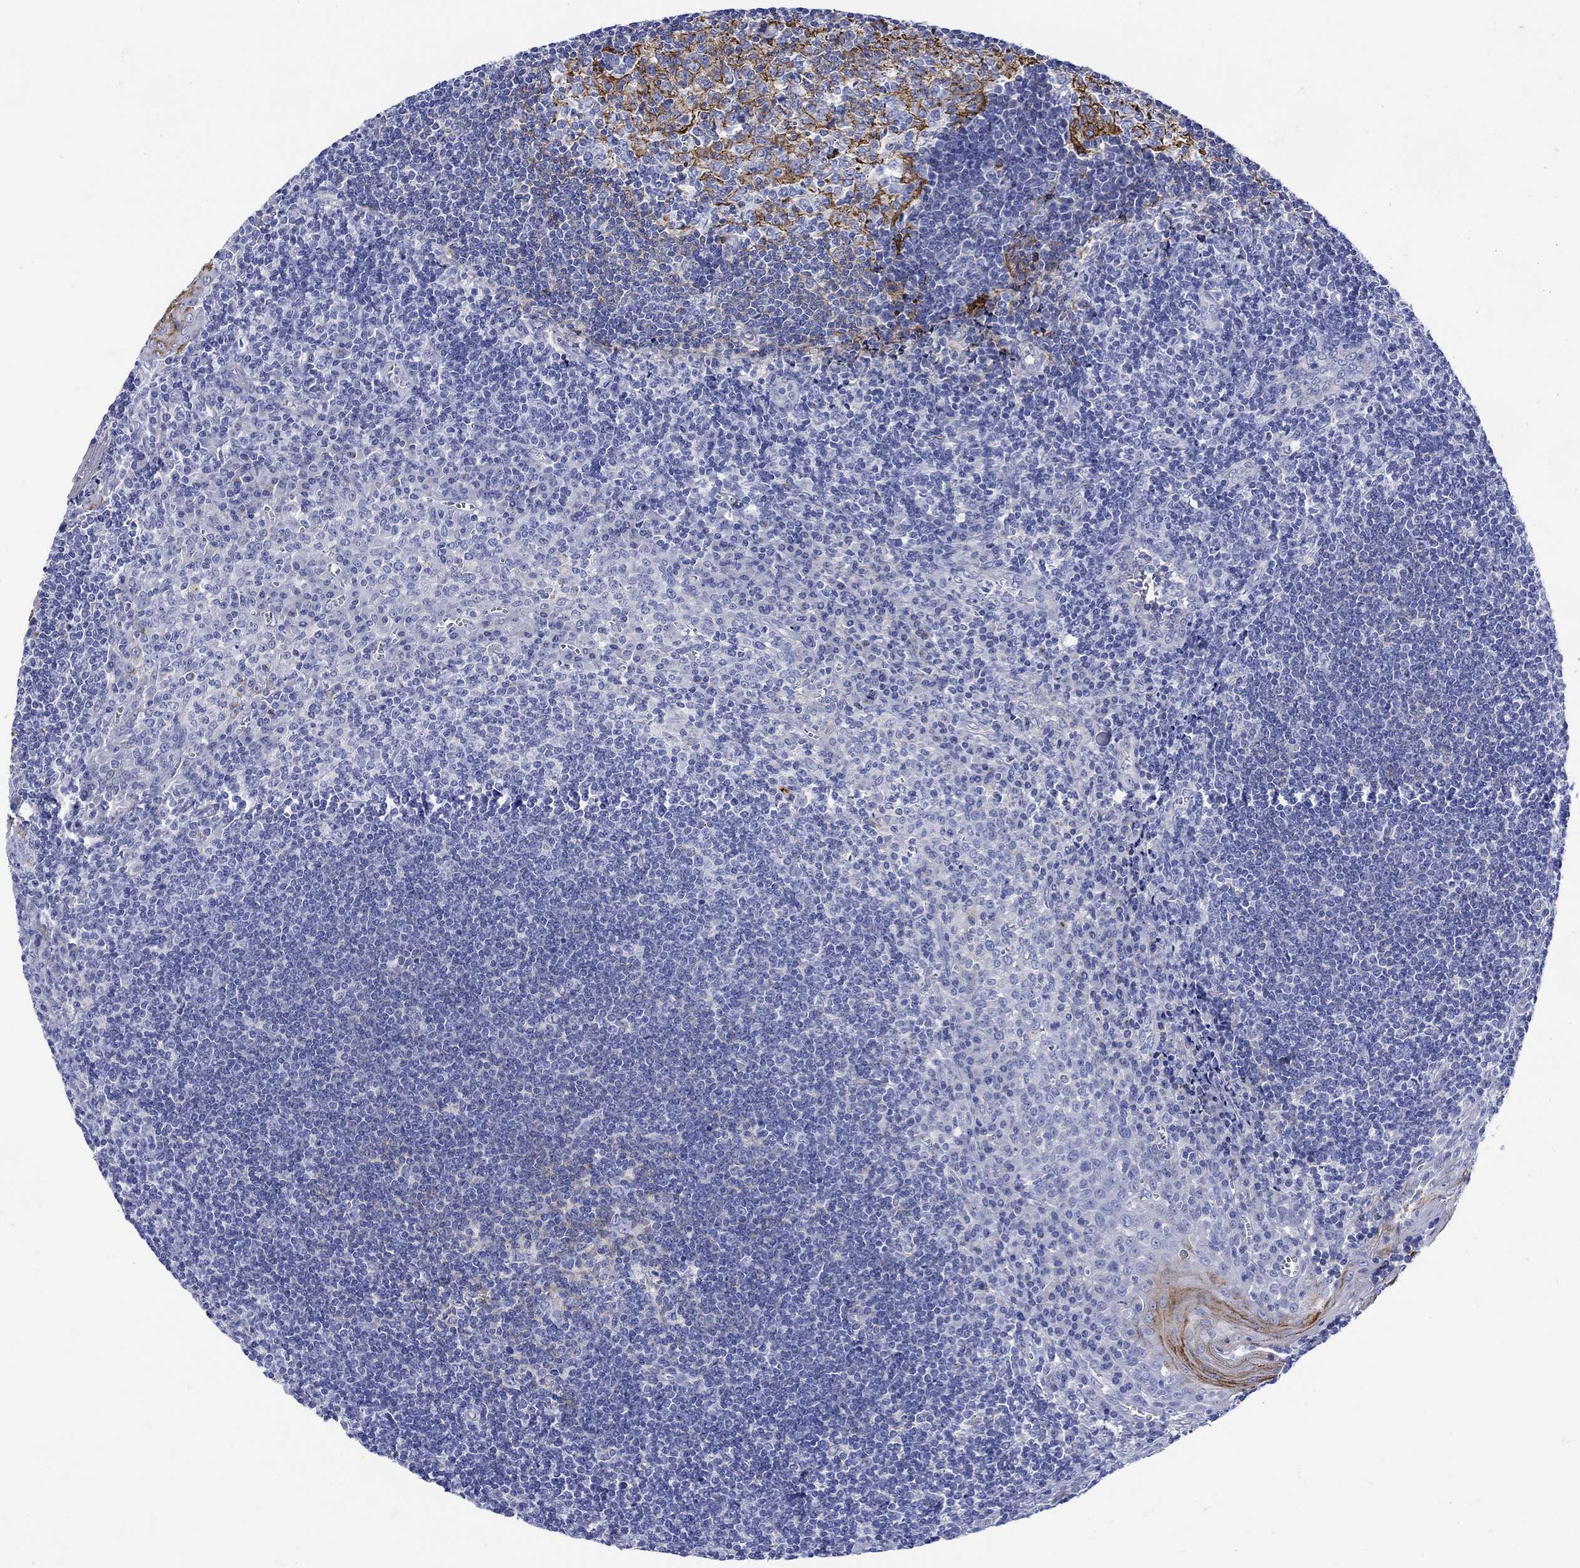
{"staining": {"intensity": "strong", "quantity": "25%-75%", "location": "cytoplasmic/membranous"}, "tissue": "tonsil", "cell_type": "Germinal center cells", "image_type": "normal", "snomed": [{"axis": "morphology", "description": "Normal tissue, NOS"}, {"axis": "topography", "description": "Tonsil"}], "caption": "Immunohistochemical staining of benign tonsil exhibits 25%-75% levels of strong cytoplasmic/membranous protein staining in approximately 25%-75% of germinal center cells.", "gene": "ANKMY1", "patient": {"sex": "male", "age": 33}}